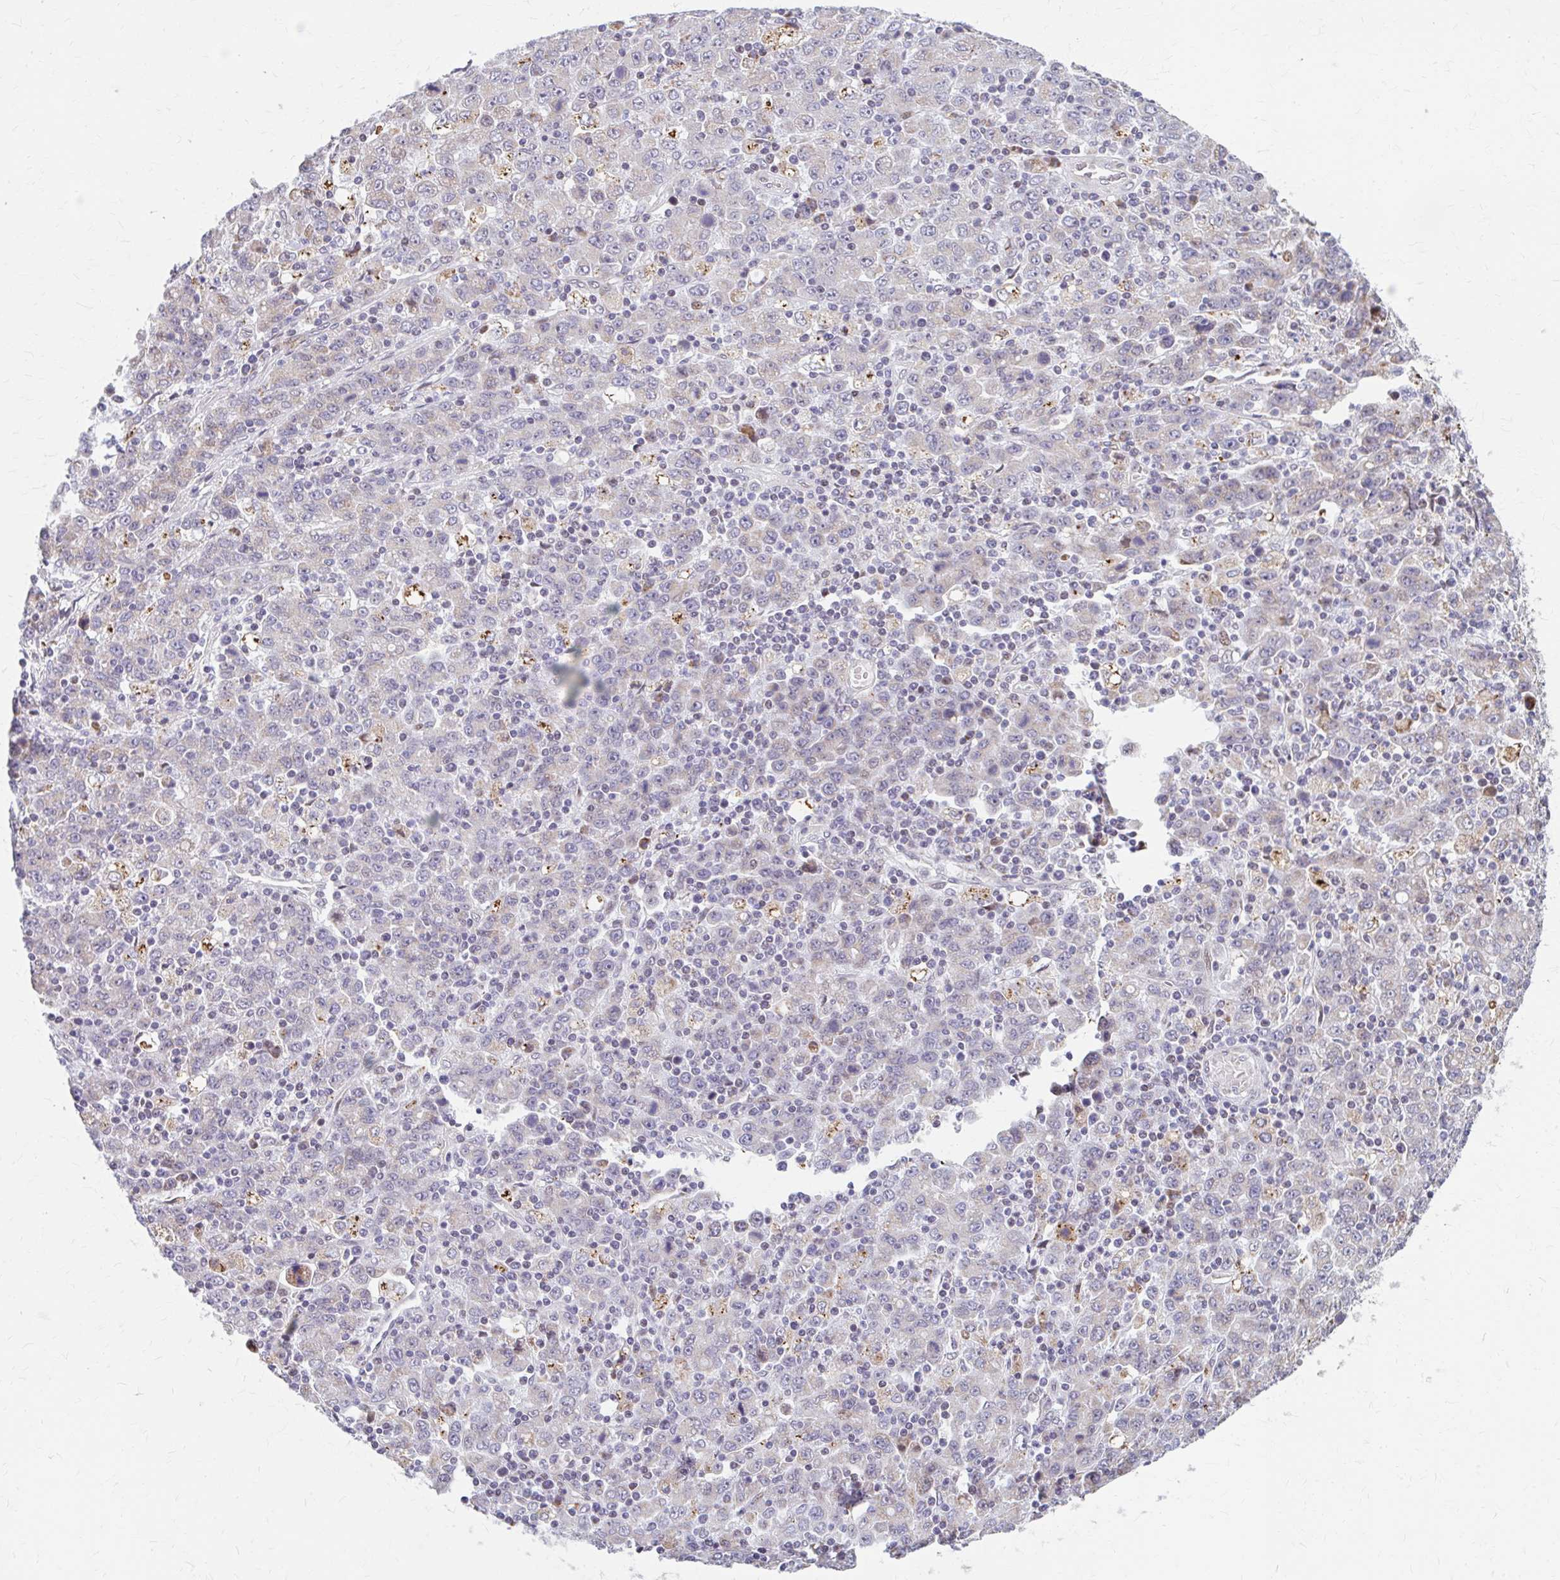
{"staining": {"intensity": "negative", "quantity": "none", "location": "none"}, "tissue": "stomach cancer", "cell_type": "Tumor cells", "image_type": "cancer", "snomed": [{"axis": "morphology", "description": "Adenocarcinoma, NOS"}, {"axis": "topography", "description": "Stomach, upper"}], "caption": "Histopathology image shows no significant protein staining in tumor cells of stomach adenocarcinoma. (Brightfield microscopy of DAB (3,3'-diaminobenzidine) IHC at high magnification).", "gene": "BEAN1", "patient": {"sex": "male", "age": 69}}